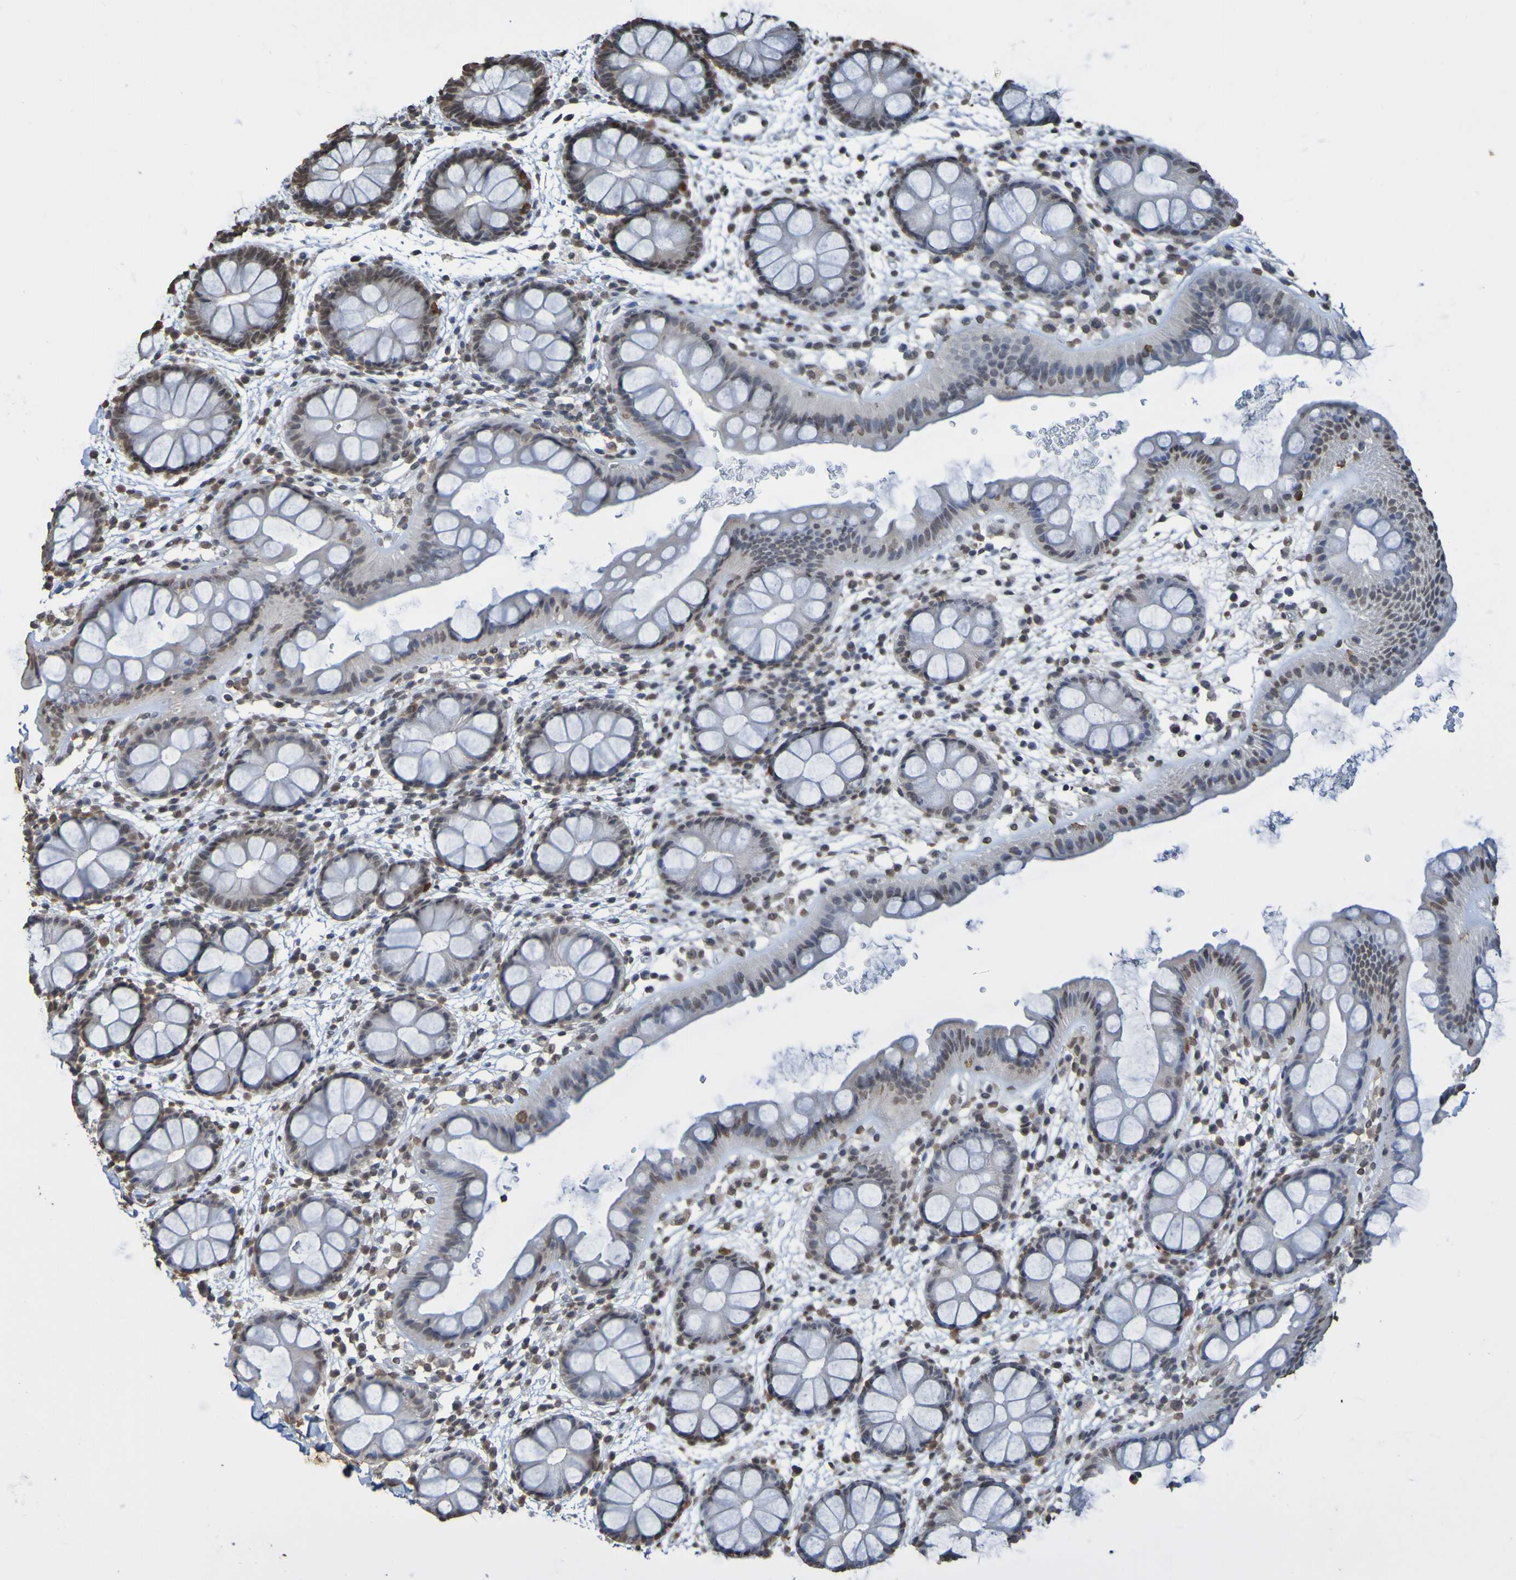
{"staining": {"intensity": "moderate", "quantity": "<25%", "location": "cytoplasmic/membranous,nuclear"}, "tissue": "rectum", "cell_type": "Glandular cells", "image_type": "normal", "snomed": [{"axis": "morphology", "description": "Normal tissue, NOS"}, {"axis": "topography", "description": "Rectum"}], "caption": "DAB (3,3'-diaminobenzidine) immunohistochemical staining of unremarkable rectum exhibits moderate cytoplasmic/membranous,nuclear protein expression in about <25% of glandular cells.", "gene": "ALKBH2", "patient": {"sex": "female", "age": 24}}